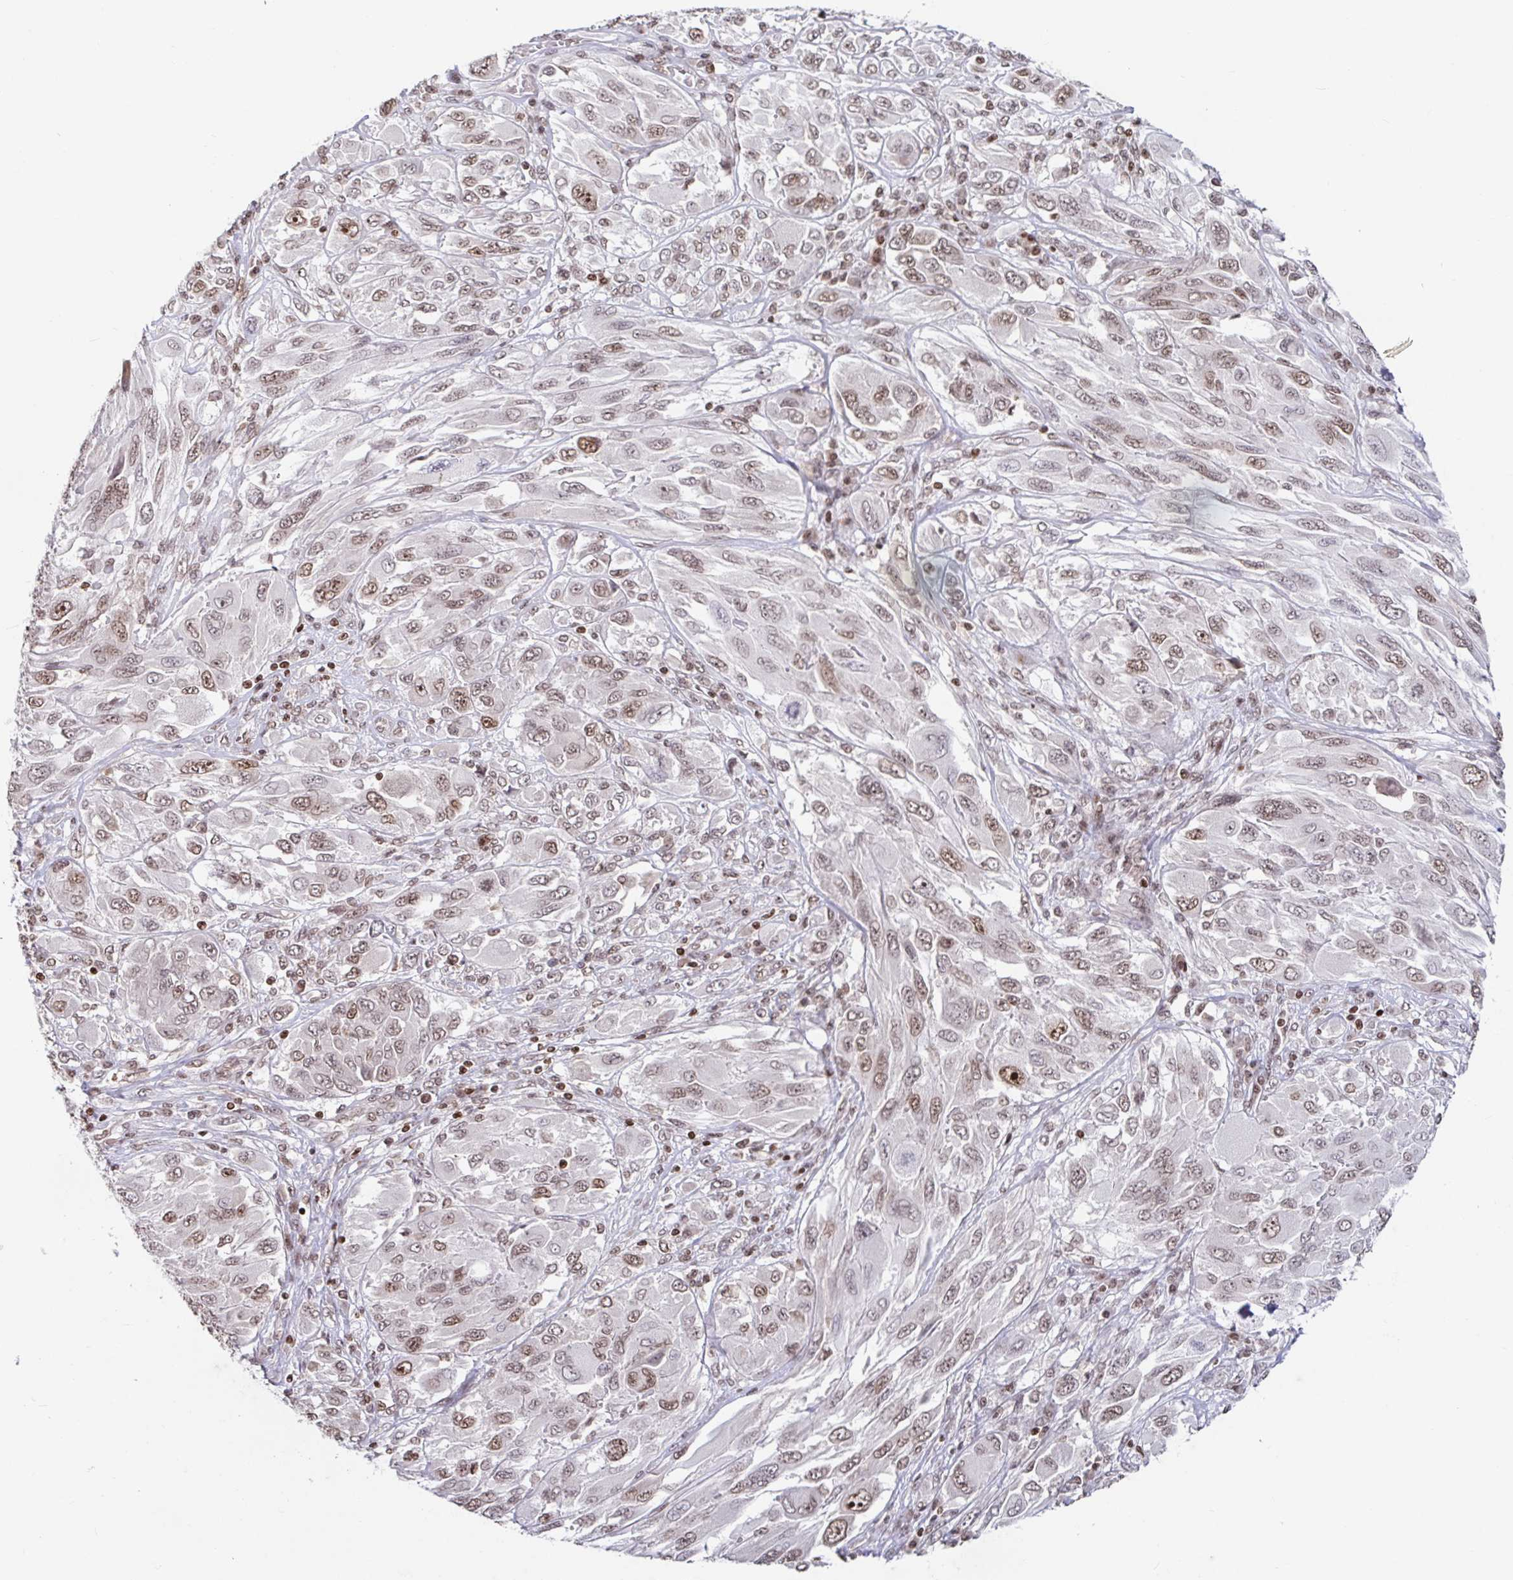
{"staining": {"intensity": "moderate", "quantity": ">75%", "location": "nuclear"}, "tissue": "melanoma", "cell_type": "Tumor cells", "image_type": "cancer", "snomed": [{"axis": "morphology", "description": "Malignant melanoma, NOS"}, {"axis": "topography", "description": "Skin"}], "caption": "Human melanoma stained with a protein marker displays moderate staining in tumor cells.", "gene": "C19orf53", "patient": {"sex": "female", "age": 91}}